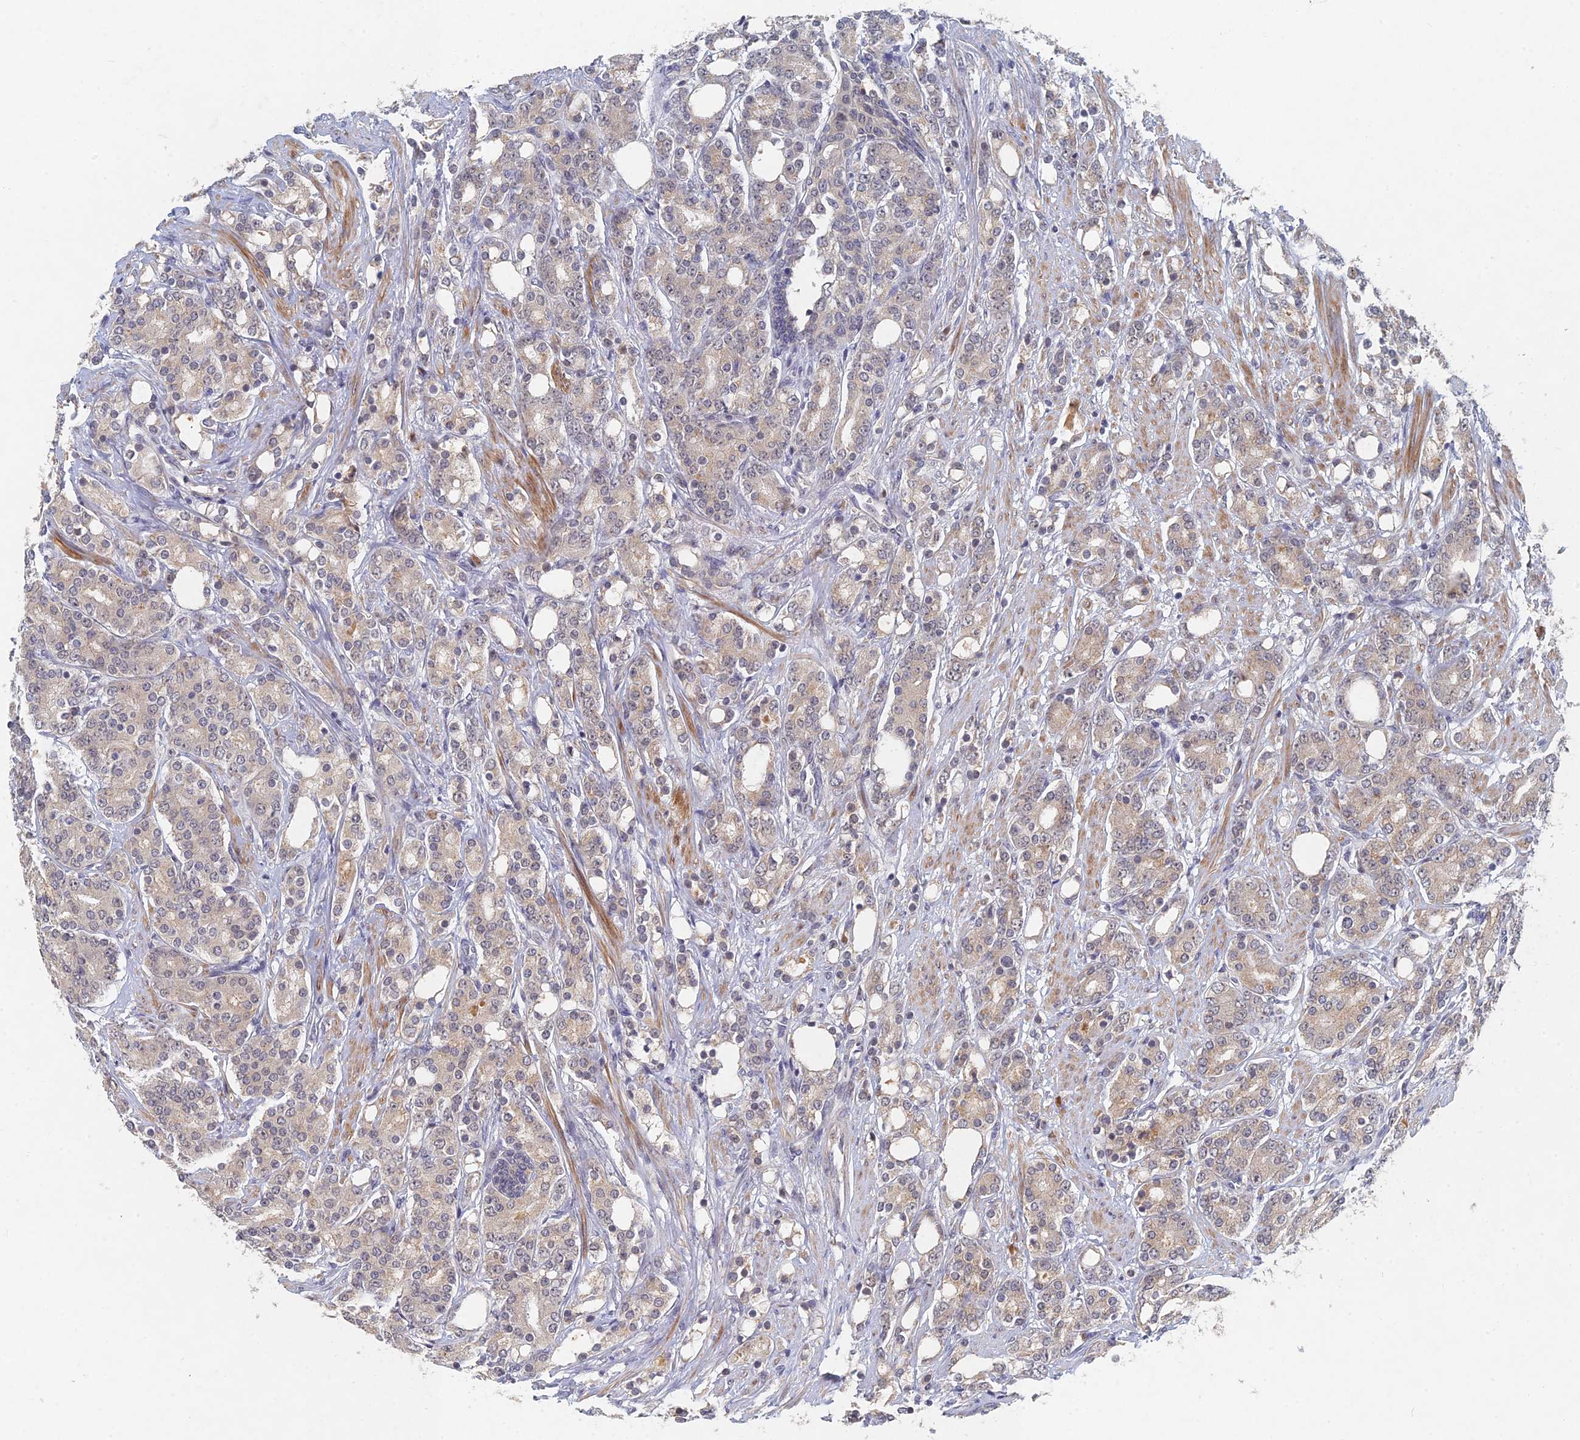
{"staining": {"intensity": "weak", "quantity": "25%-75%", "location": "cytoplasmic/membranous"}, "tissue": "prostate cancer", "cell_type": "Tumor cells", "image_type": "cancer", "snomed": [{"axis": "morphology", "description": "Adenocarcinoma, High grade"}, {"axis": "topography", "description": "Prostate"}], "caption": "Immunohistochemistry (IHC) (DAB (3,3'-diaminobenzidine)) staining of prostate cancer demonstrates weak cytoplasmic/membranous protein positivity in about 25%-75% of tumor cells.", "gene": "GNA15", "patient": {"sex": "male", "age": 62}}